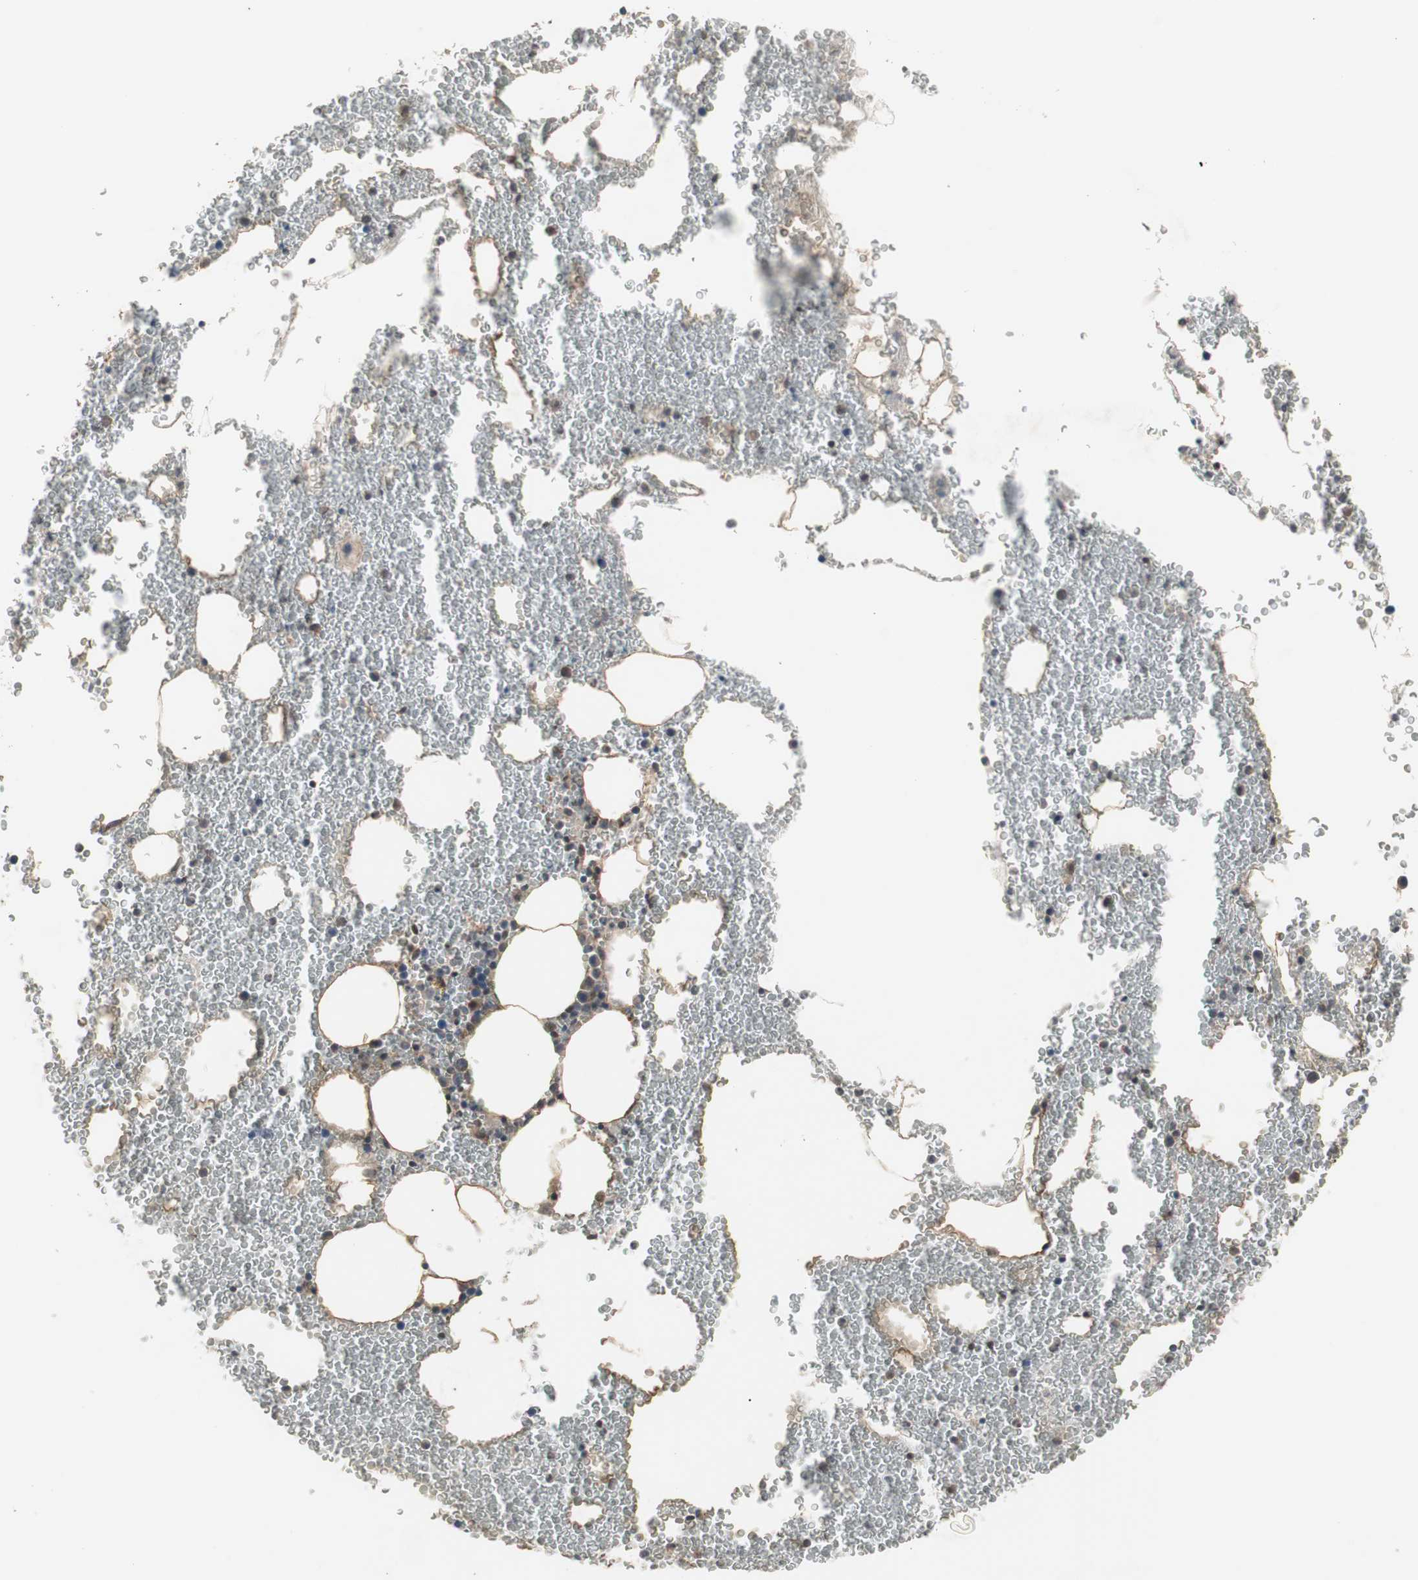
{"staining": {"intensity": "moderate", "quantity": "<25%", "location": "nuclear"}, "tissue": "bone marrow", "cell_type": "Hematopoietic cells", "image_type": "normal", "snomed": [{"axis": "morphology", "description": "Normal tissue, NOS"}, {"axis": "morphology", "description": "Inflammation, NOS"}, {"axis": "topography", "description": "Bone marrow"}], "caption": "Immunohistochemical staining of benign bone marrow shows moderate nuclear protein positivity in about <25% of hematopoietic cells. (DAB (3,3'-diaminobenzidine) IHC, brown staining for protein, blue staining for nuclei).", "gene": "ZHX2", "patient": {"sex": "male", "age": 74}}